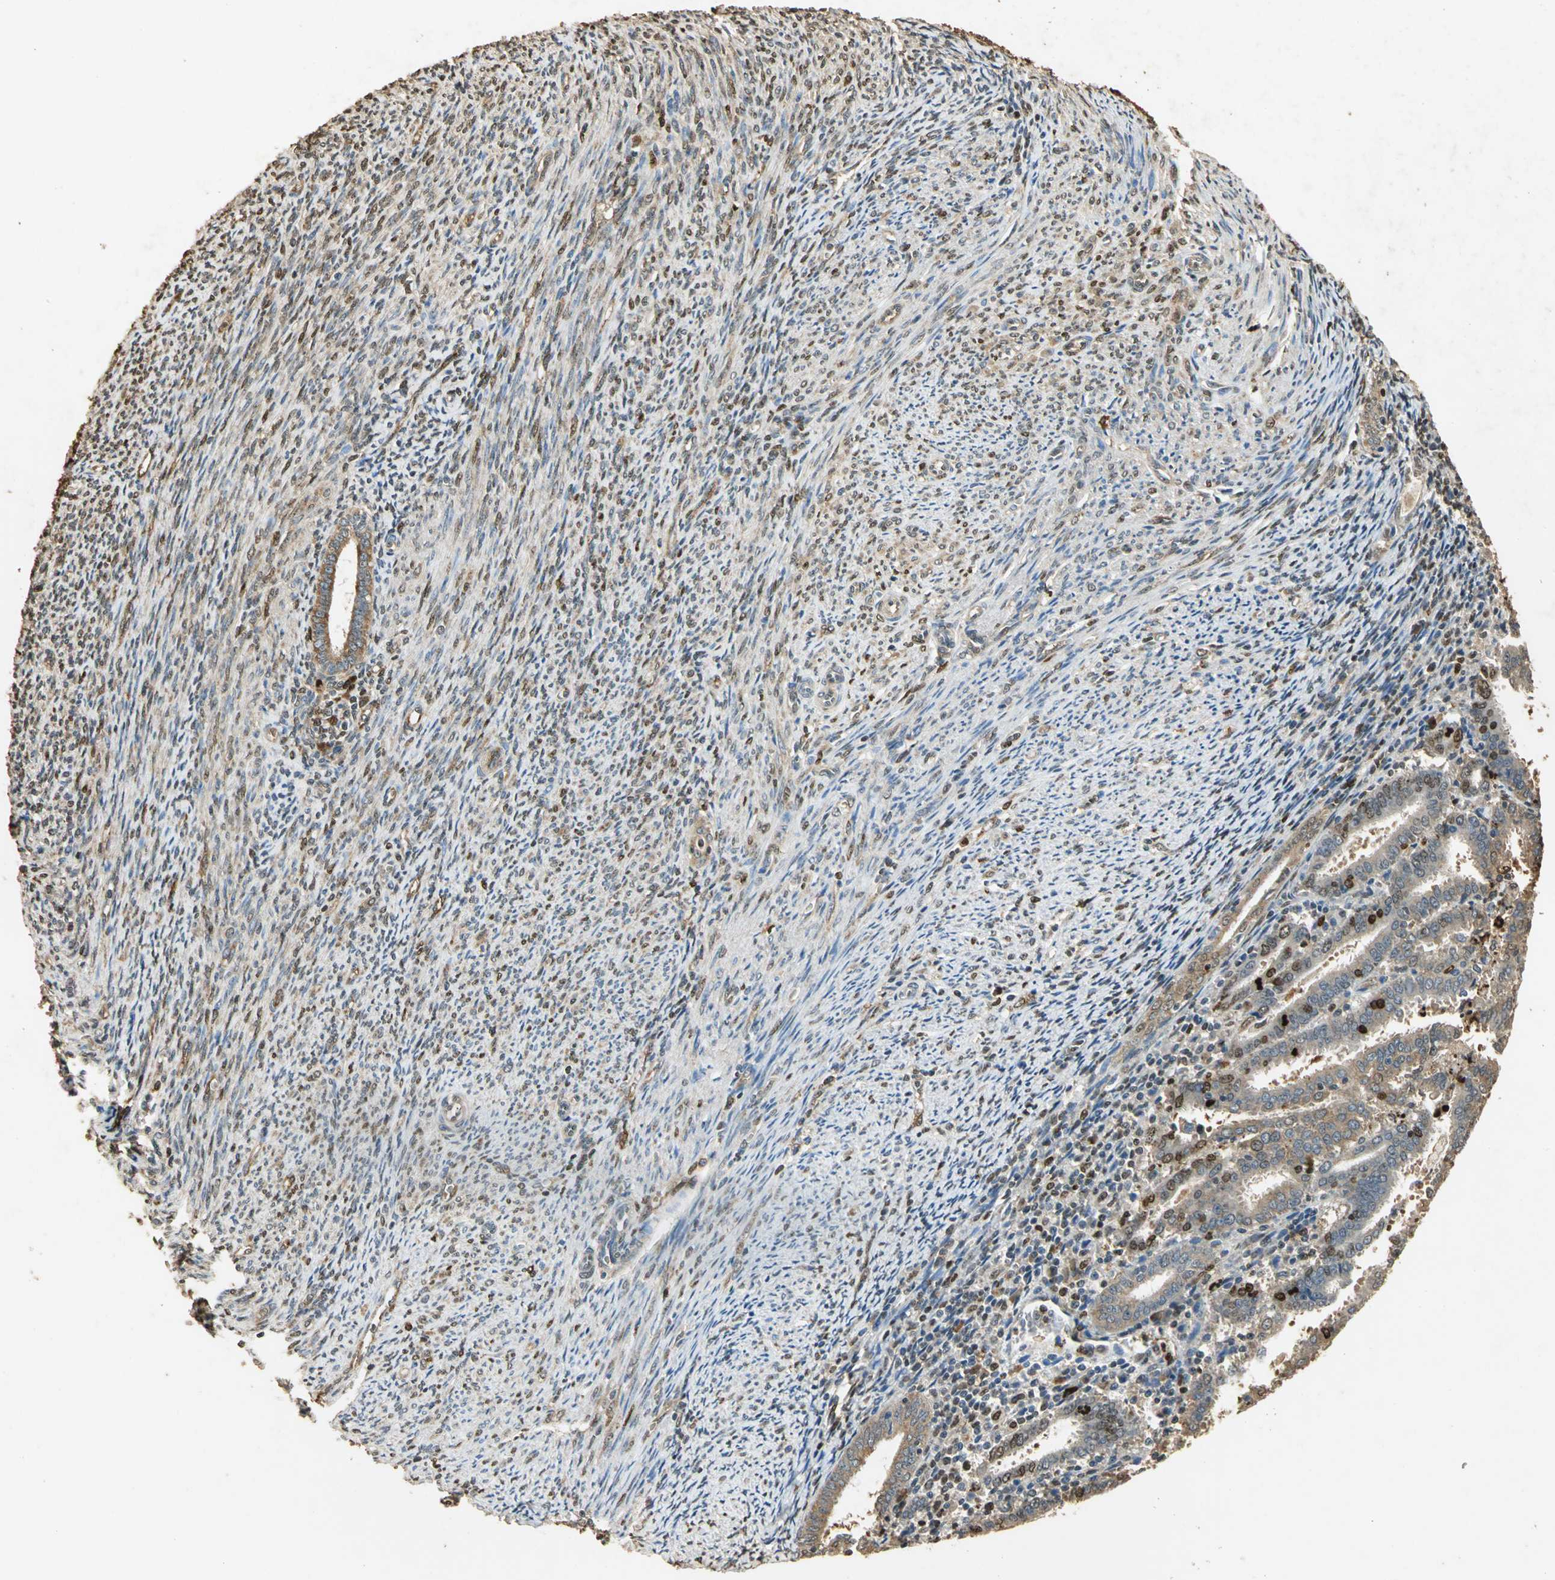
{"staining": {"intensity": "moderate", "quantity": ">75%", "location": "cytoplasmic/membranous"}, "tissue": "endometrial cancer", "cell_type": "Tumor cells", "image_type": "cancer", "snomed": [{"axis": "morphology", "description": "Adenocarcinoma, NOS"}, {"axis": "topography", "description": "Uterus"}], "caption": "A brown stain shows moderate cytoplasmic/membranous positivity of a protein in endometrial cancer tumor cells. Ihc stains the protein in brown and the nuclei are stained blue.", "gene": "GAPDH", "patient": {"sex": "female", "age": 83}}